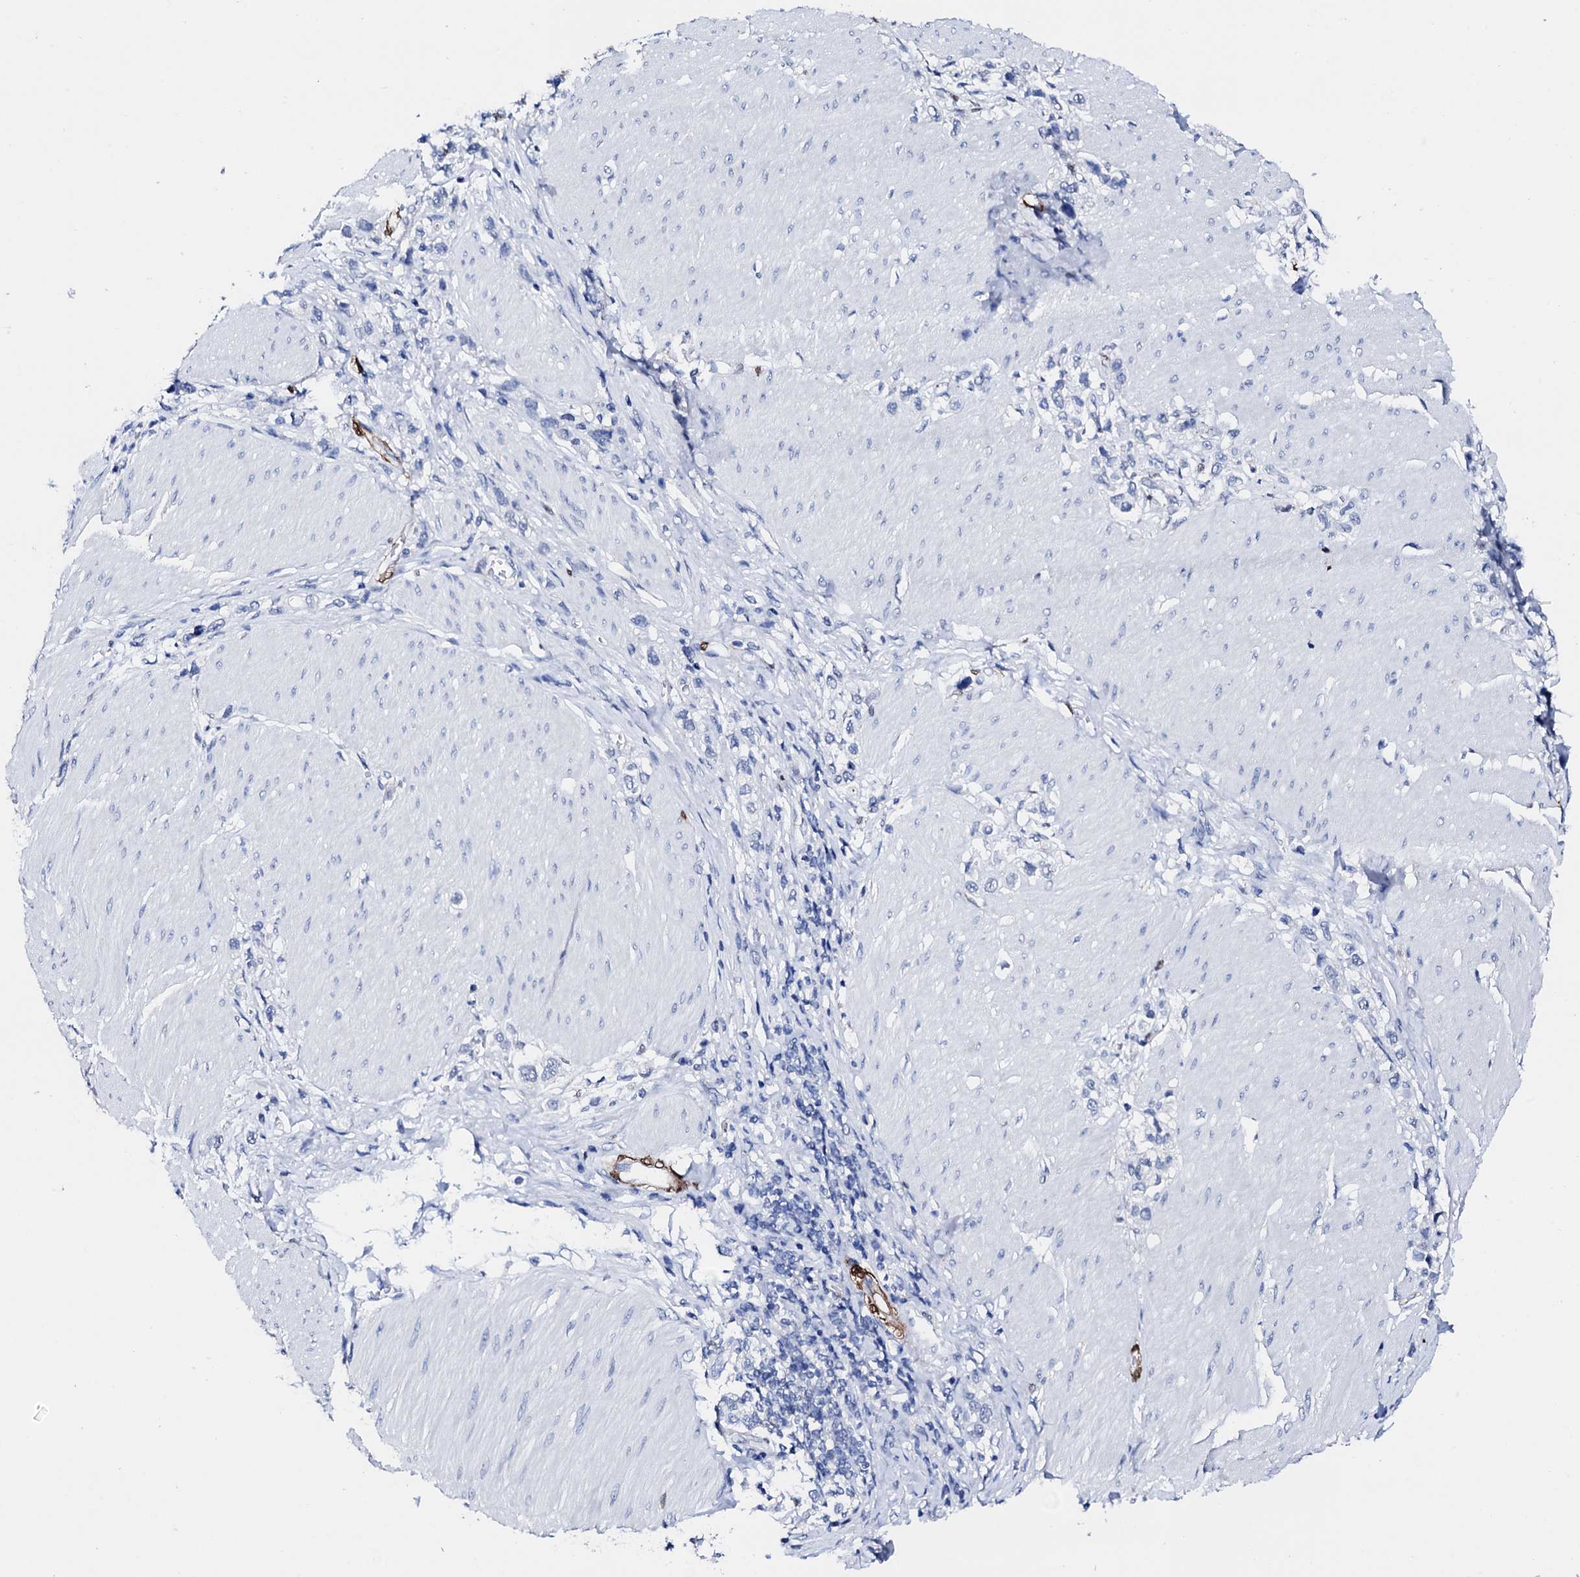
{"staining": {"intensity": "negative", "quantity": "none", "location": "none"}, "tissue": "stomach cancer", "cell_type": "Tumor cells", "image_type": "cancer", "snomed": [{"axis": "morphology", "description": "Normal tissue, NOS"}, {"axis": "morphology", "description": "Adenocarcinoma, NOS"}, {"axis": "topography", "description": "Stomach, upper"}, {"axis": "topography", "description": "Stomach"}], "caption": "Immunohistochemical staining of human adenocarcinoma (stomach) reveals no significant expression in tumor cells. Nuclei are stained in blue.", "gene": "NRIP2", "patient": {"sex": "female", "age": 65}}